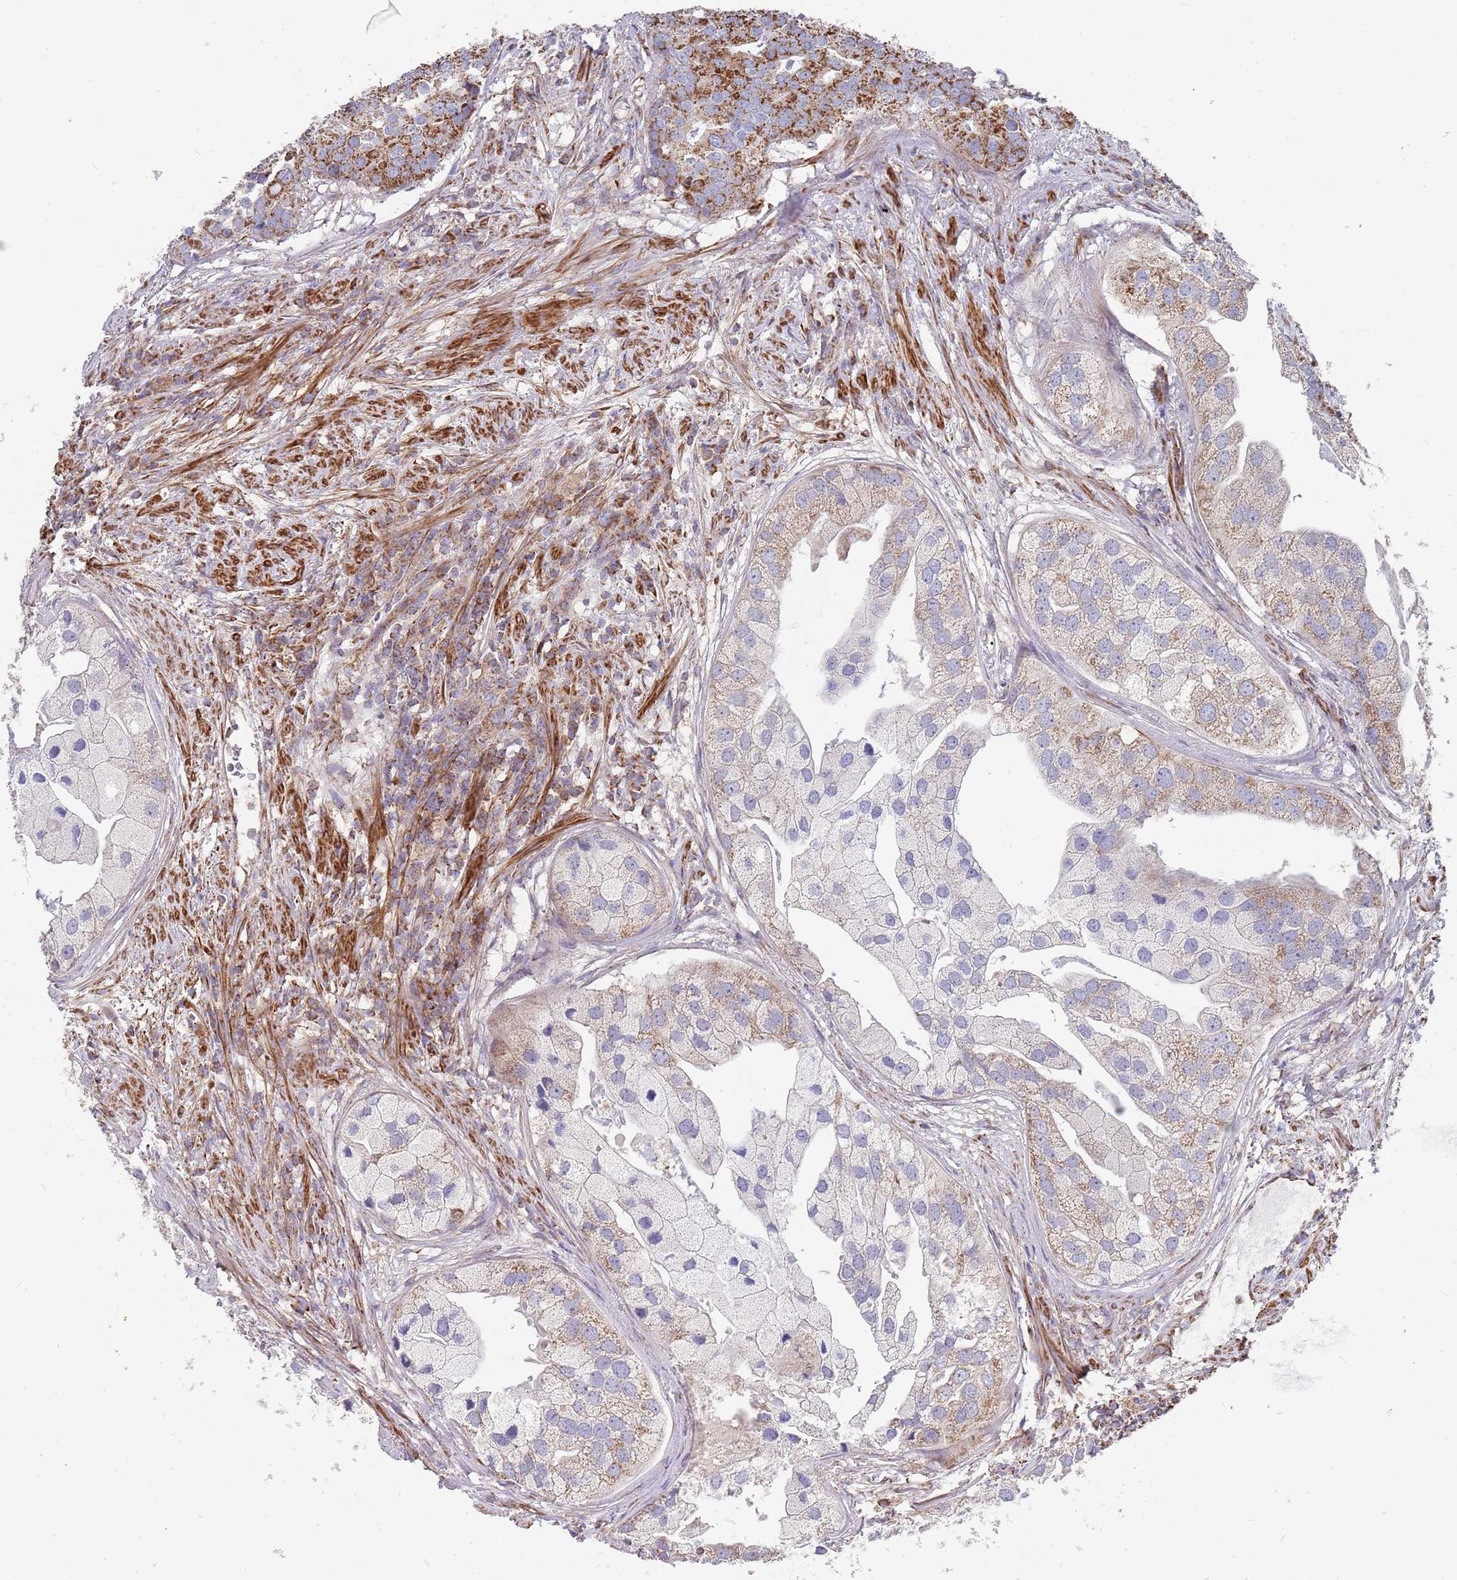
{"staining": {"intensity": "moderate", "quantity": "25%-75%", "location": "cytoplasmic/membranous"}, "tissue": "prostate cancer", "cell_type": "Tumor cells", "image_type": "cancer", "snomed": [{"axis": "morphology", "description": "Adenocarcinoma, High grade"}, {"axis": "topography", "description": "Prostate"}], "caption": "Human prostate cancer stained with a protein marker demonstrates moderate staining in tumor cells.", "gene": "WDFY3", "patient": {"sex": "male", "age": 62}}